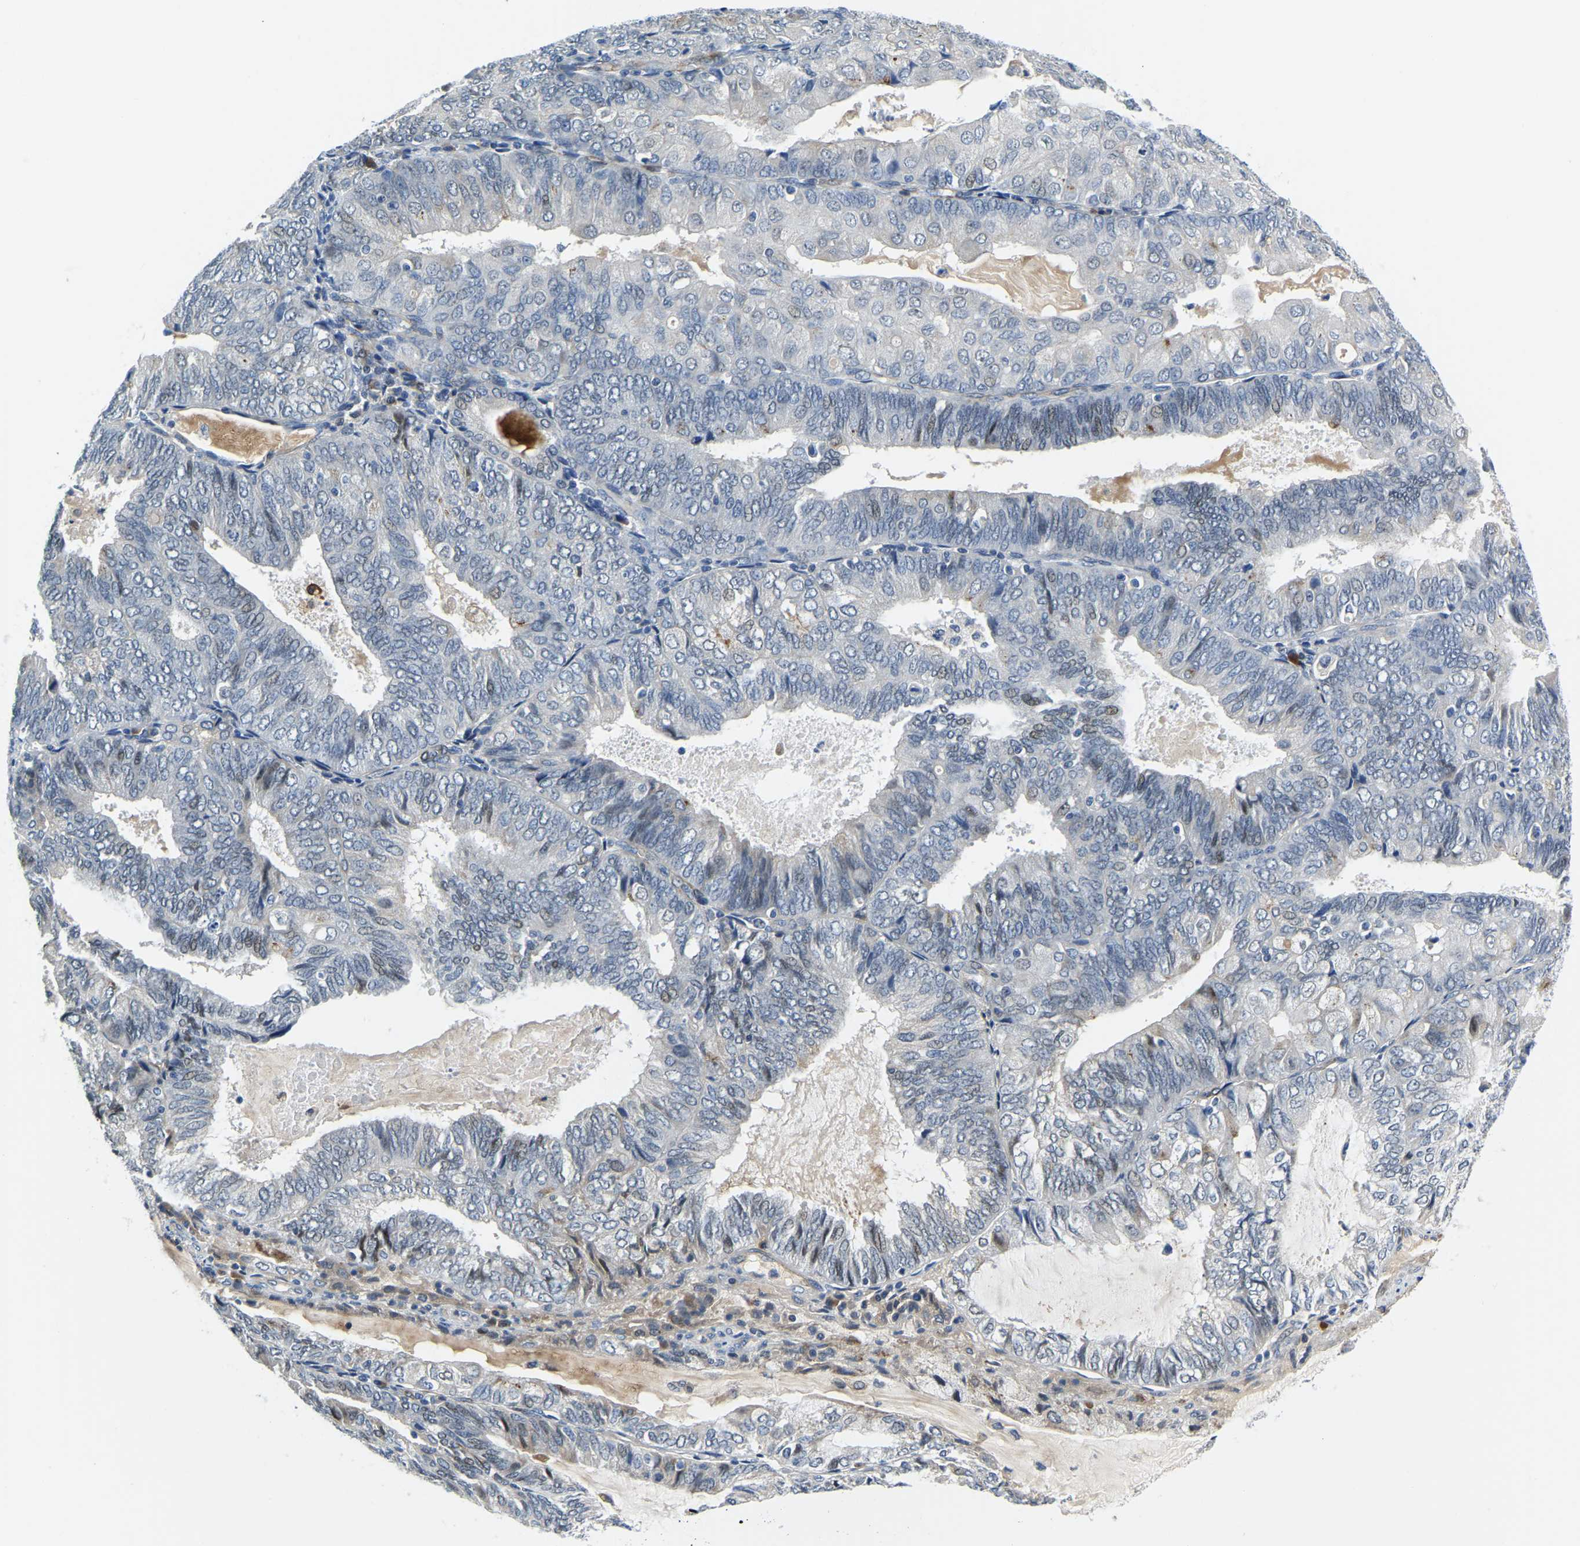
{"staining": {"intensity": "negative", "quantity": "none", "location": "none"}, "tissue": "endometrial cancer", "cell_type": "Tumor cells", "image_type": "cancer", "snomed": [{"axis": "morphology", "description": "Adenocarcinoma, NOS"}, {"axis": "topography", "description": "Endometrium"}], "caption": "Immunohistochemistry (IHC) micrograph of neoplastic tissue: adenocarcinoma (endometrial) stained with DAB (3,3'-diaminobenzidine) reveals no significant protein expression in tumor cells. Nuclei are stained in blue.", "gene": "LIAS", "patient": {"sex": "female", "age": 81}}